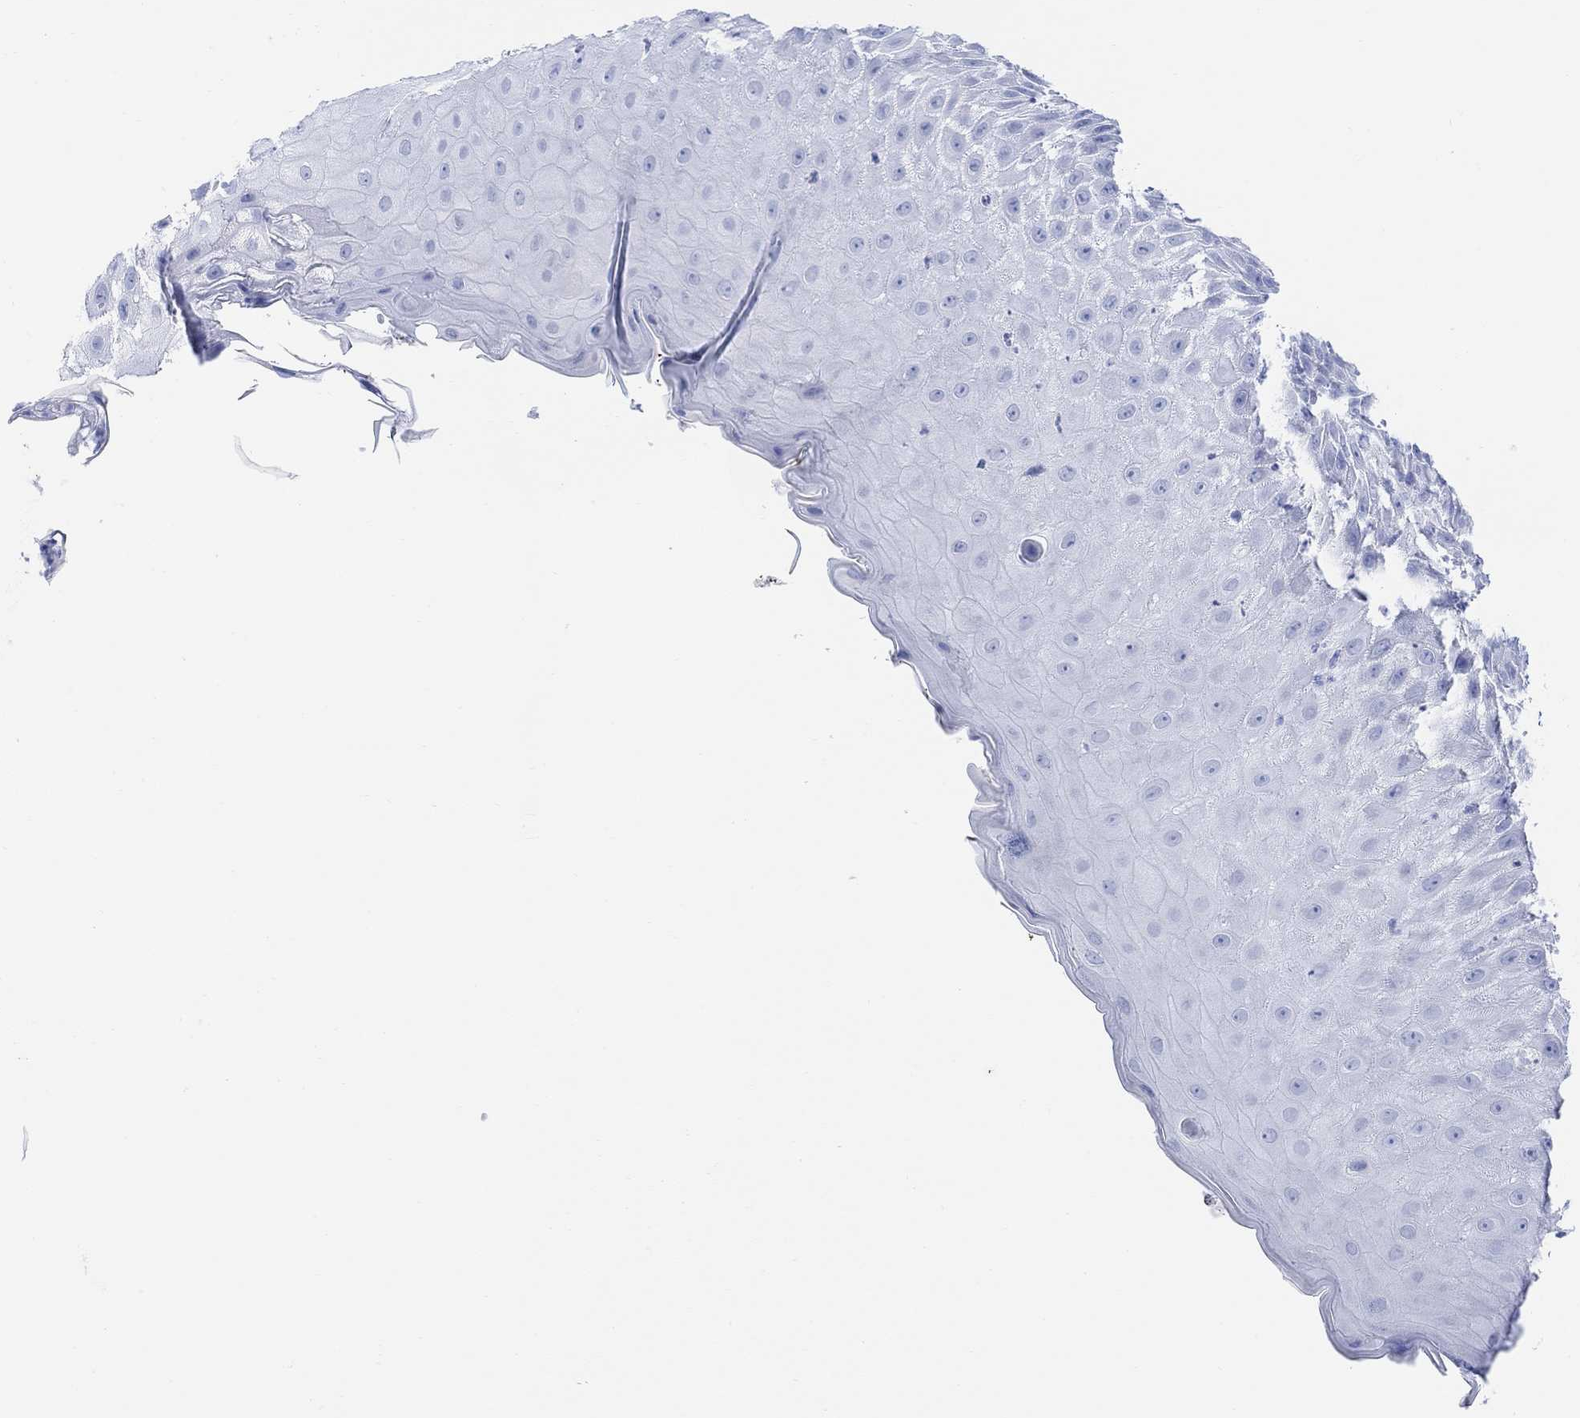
{"staining": {"intensity": "negative", "quantity": "none", "location": "none"}, "tissue": "skin cancer", "cell_type": "Tumor cells", "image_type": "cancer", "snomed": [{"axis": "morphology", "description": "Normal tissue, NOS"}, {"axis": "morphology", "description": "Squamous cell carcinoma, NOS"}, {"axis": "topography", "description": "Skin"}], "caption": "Squamous cell carcinoma (skin) stained for a protein using immunohistochemistry (IHC) exhibits no staining tumor cells.", "gene": "GNG13", "patient": {"sex": "male", "age": 79}}